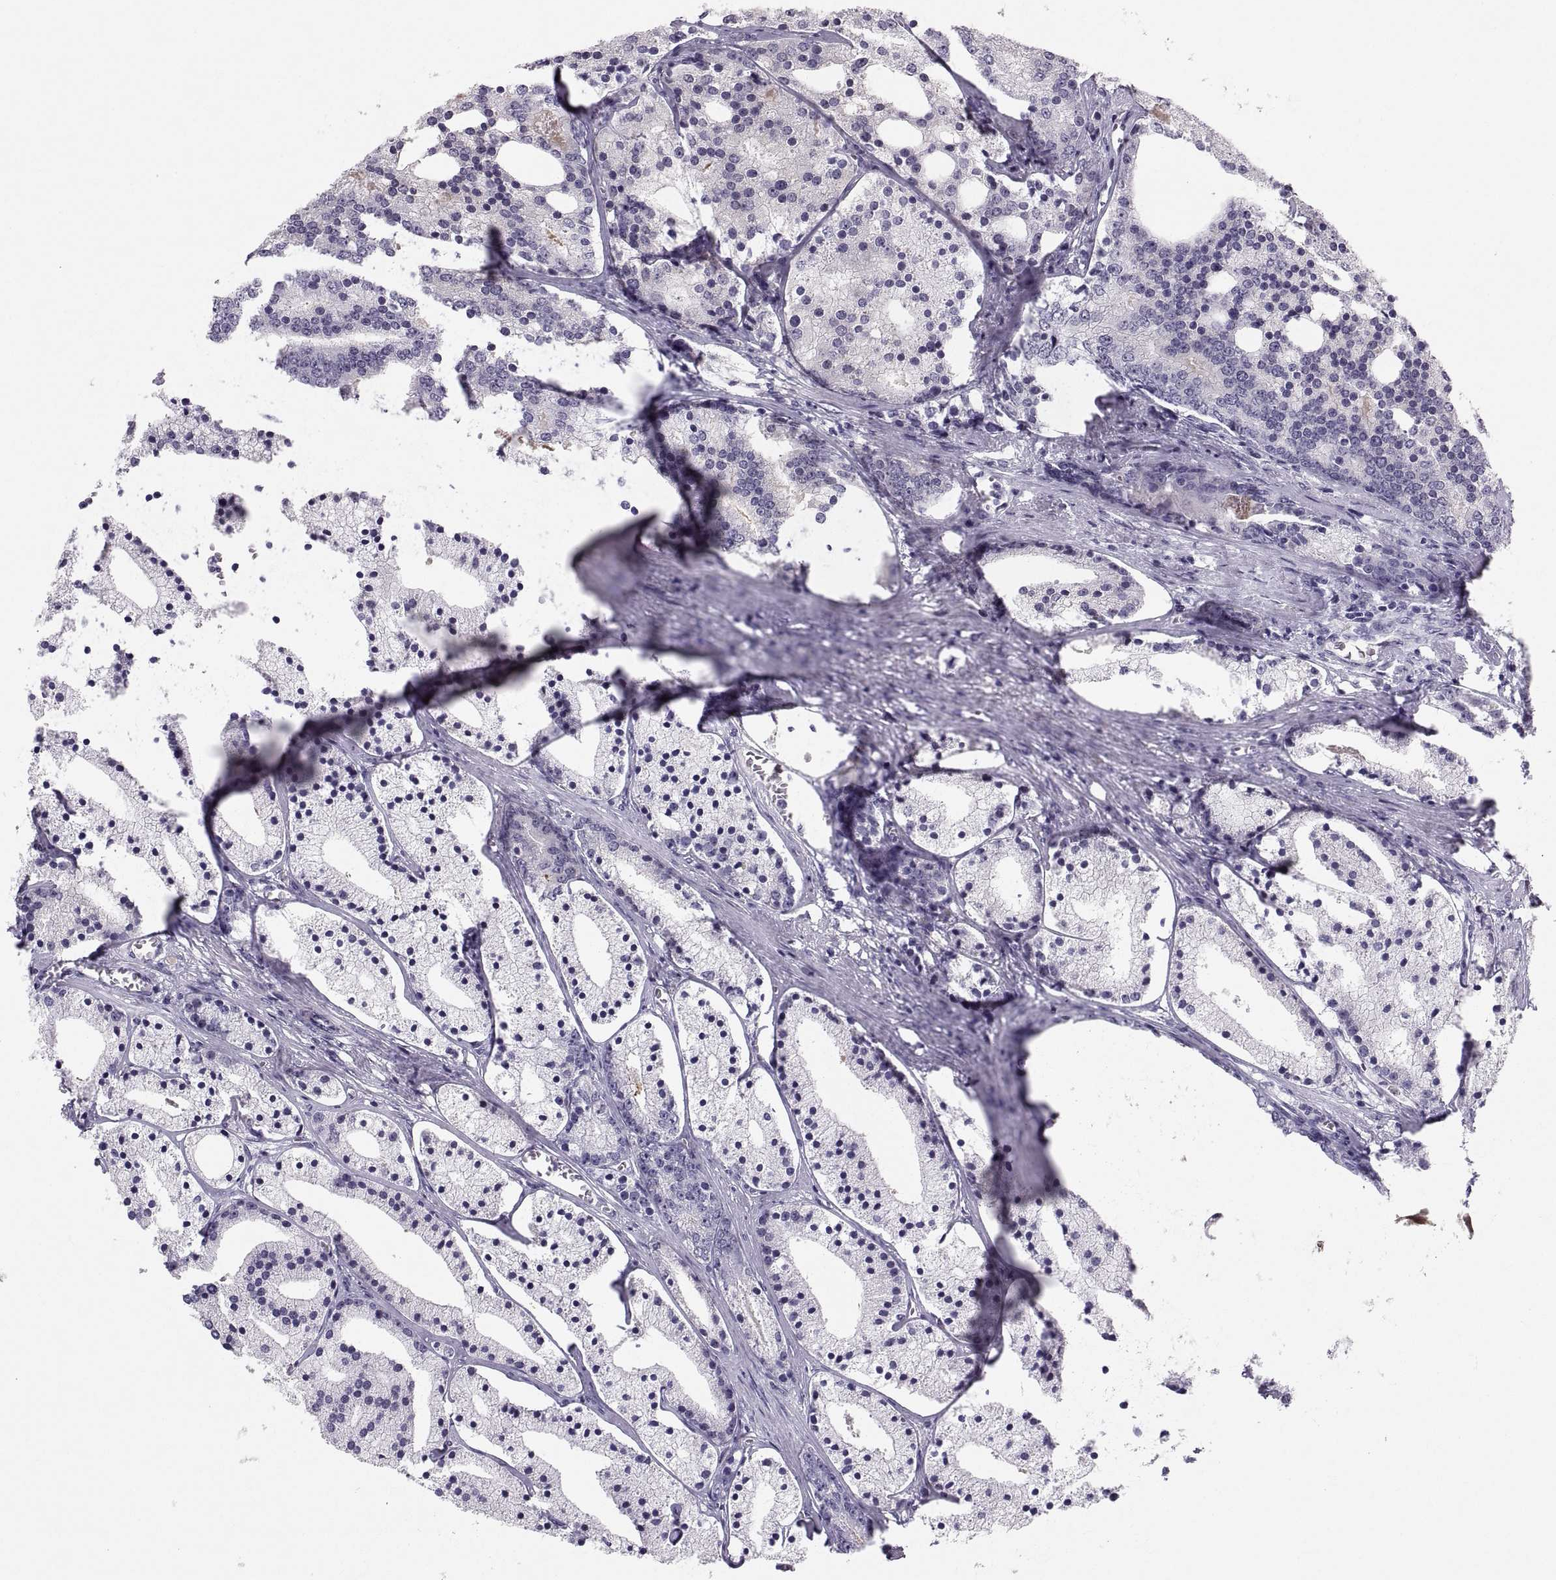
{"staining": {"intensity": "negative", "quantity": "none", "location": "none"}, "tissue": "prostate cancer", "cell_type": "Tumor cells", "image_type": "cancer", "snomed": [{"axis": "morphology", "description": "Adenocarcinoma, NOS"}, {"axis": "topography", "description": "Prostate"}], "caption": "Immunohistochemistry (IHC) of human prostate cancer (adenocarcinoma) displays no expression in tumor cells. (DAB IHC with hematoxylin counter stain).", "gene": "SLC22A6", "patient": {"sex": "male", "age": 69}}